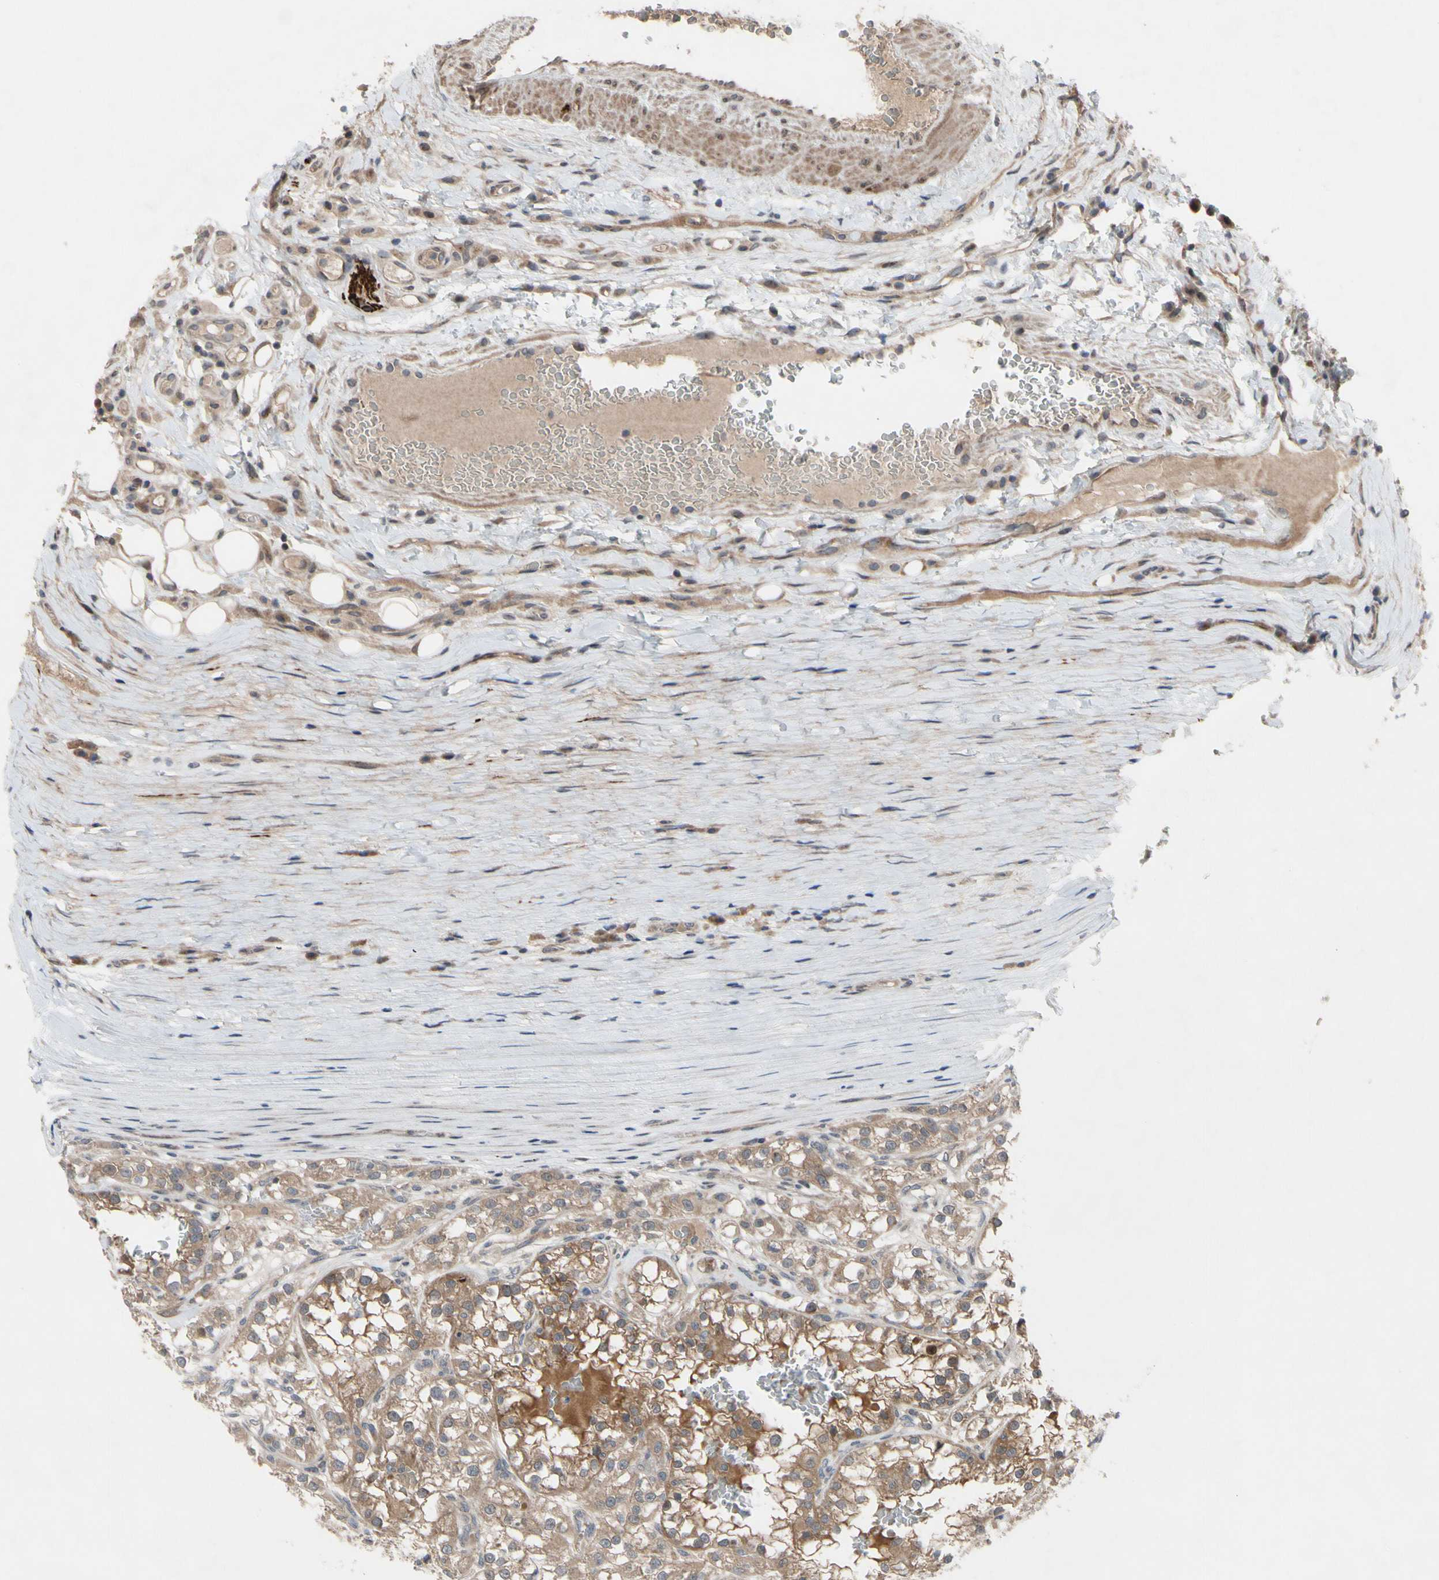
{"staining": {"intensity": "moderate", "quantity": ">75%", "location": "cytoplasmic/membranous"}, "tissue": "renal cancer", "cell_type": "Tumor cells", "image_type": "cancer", "snomed": [{"axis": "morphology", "description": "Adenocarcinoma, NOS"}, {"axis": "topography", "description": "Kidney"}], "caption": "A medium amount of moderate cytoplasmic/membranous expression is appreciated in about >75% of tumor cells in renal adenocarcinoma tissue.", "gene": "OAZ1", "patient": {"sex": "female", "age": 52}}